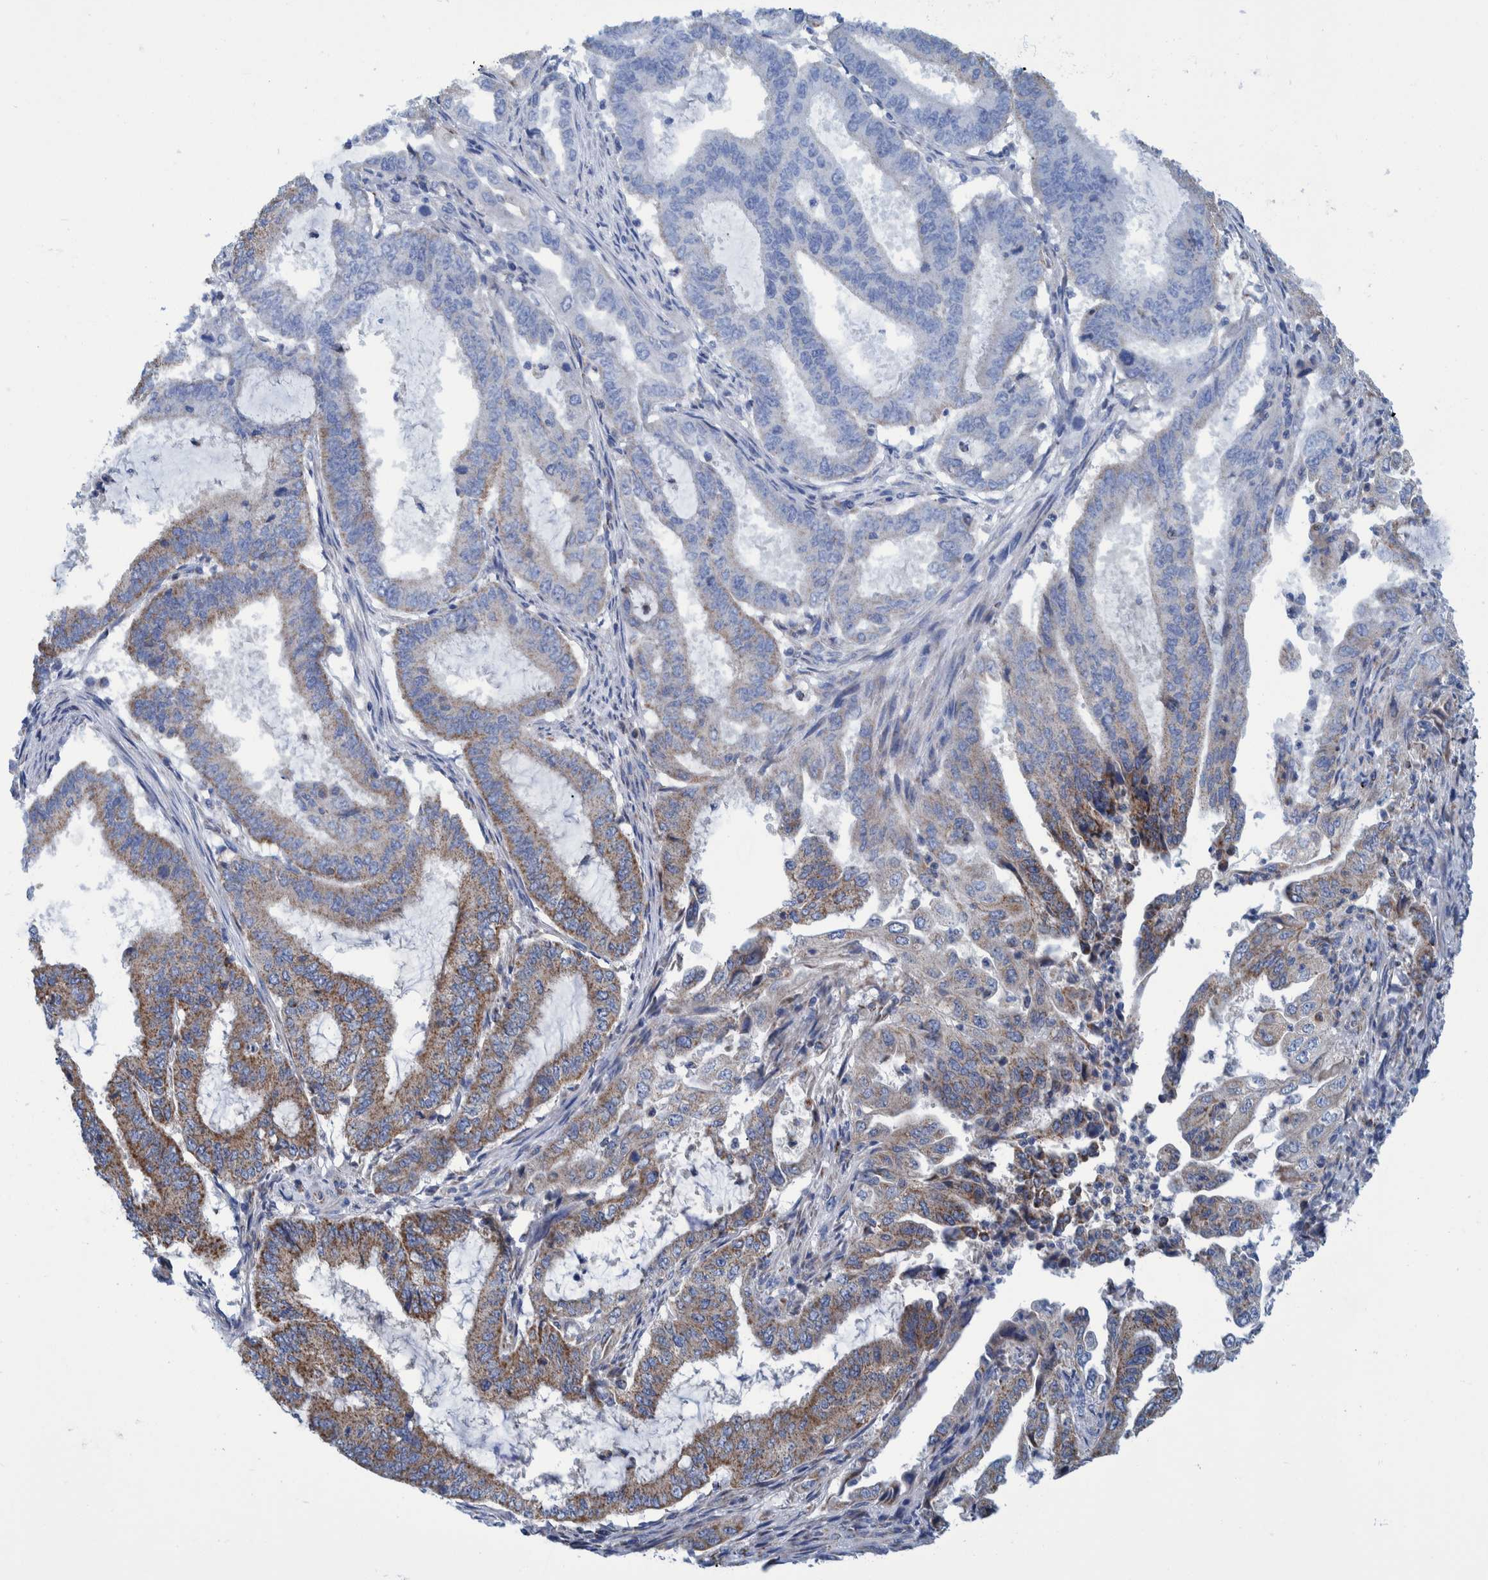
{"staining": {"intensity": "moderate", "quantity": "25%-75%", "location": "cytoplasmic/membranous"}, "tissue": "endometrial cancer", "cell_type": "Tumor cells", "image_type": "cancer", "snomed": [{"axis": "morphology", "description": "Adenocarcinoma, NOS"}, {"axis": "topography", "description": "Endometrium"}], "caption": "This image demonstrates immunohistochemistry (IHC) staining of endometrial adenocarcinoma, with medium moderate cytoplasmic/membranous positivity in about 25%-75% of tumor cells.", "gene": "BZW2", "patient": {"sex": "female", "age": 51}}